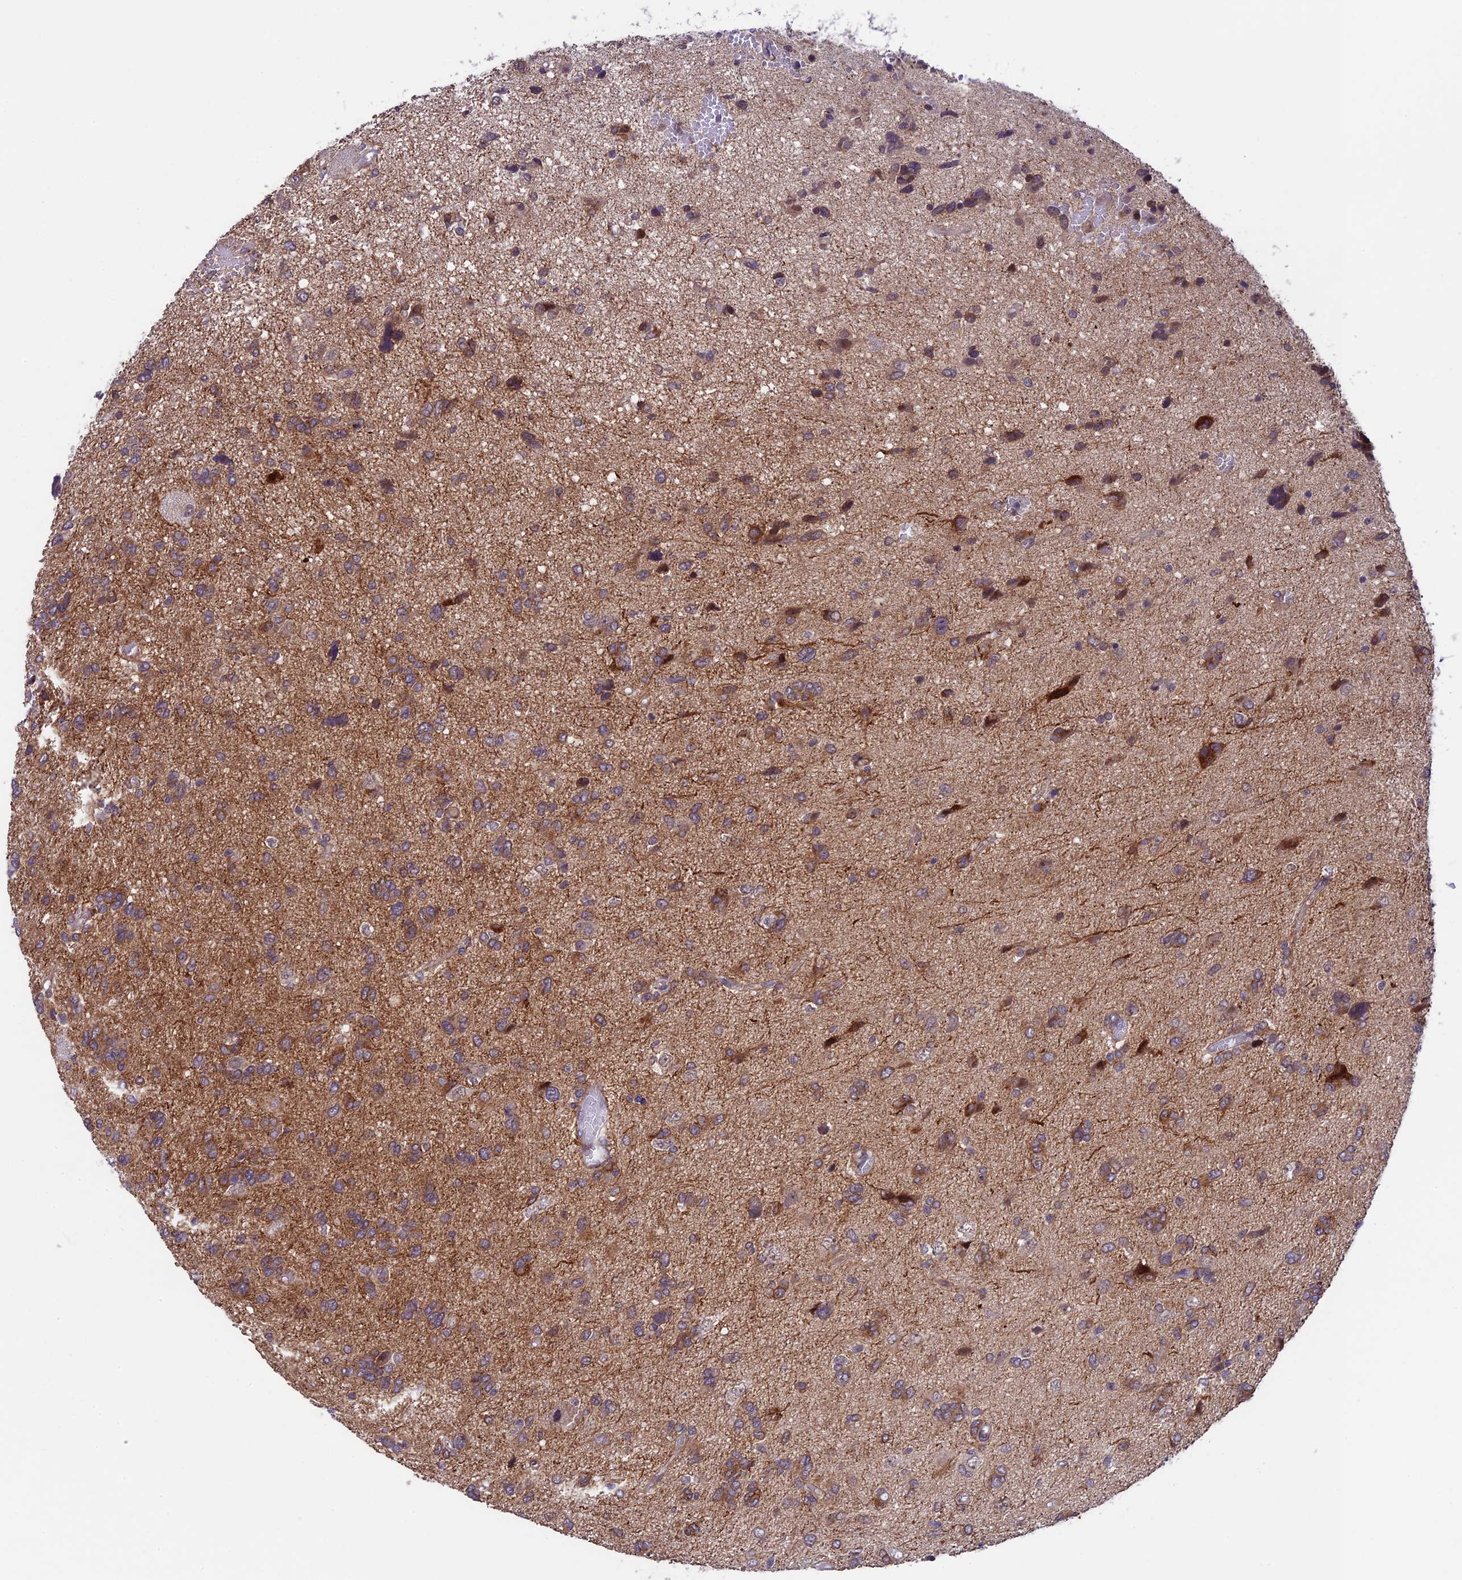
{"staining": {"intensity": "weak", "quantity": "25%-75%", "location": "cytoplasmic/membranous"}, "tissue": "glioma", "cell_type": "Tumor cells", "image_type": "cancer", "snomed": [{"axis": "morphology", "description": "Glioma, malignant, High grade"}, {"axis": "topography", "description": "Brain"}], "caption": "Malignant glioma (high-grade) tissue demonstrates weak cytoplasmic/membranous positivity in about 25%-75% of tumor cells", "gene": "SIPA1L3", "patient": {"sex": "female", "age": 59}}